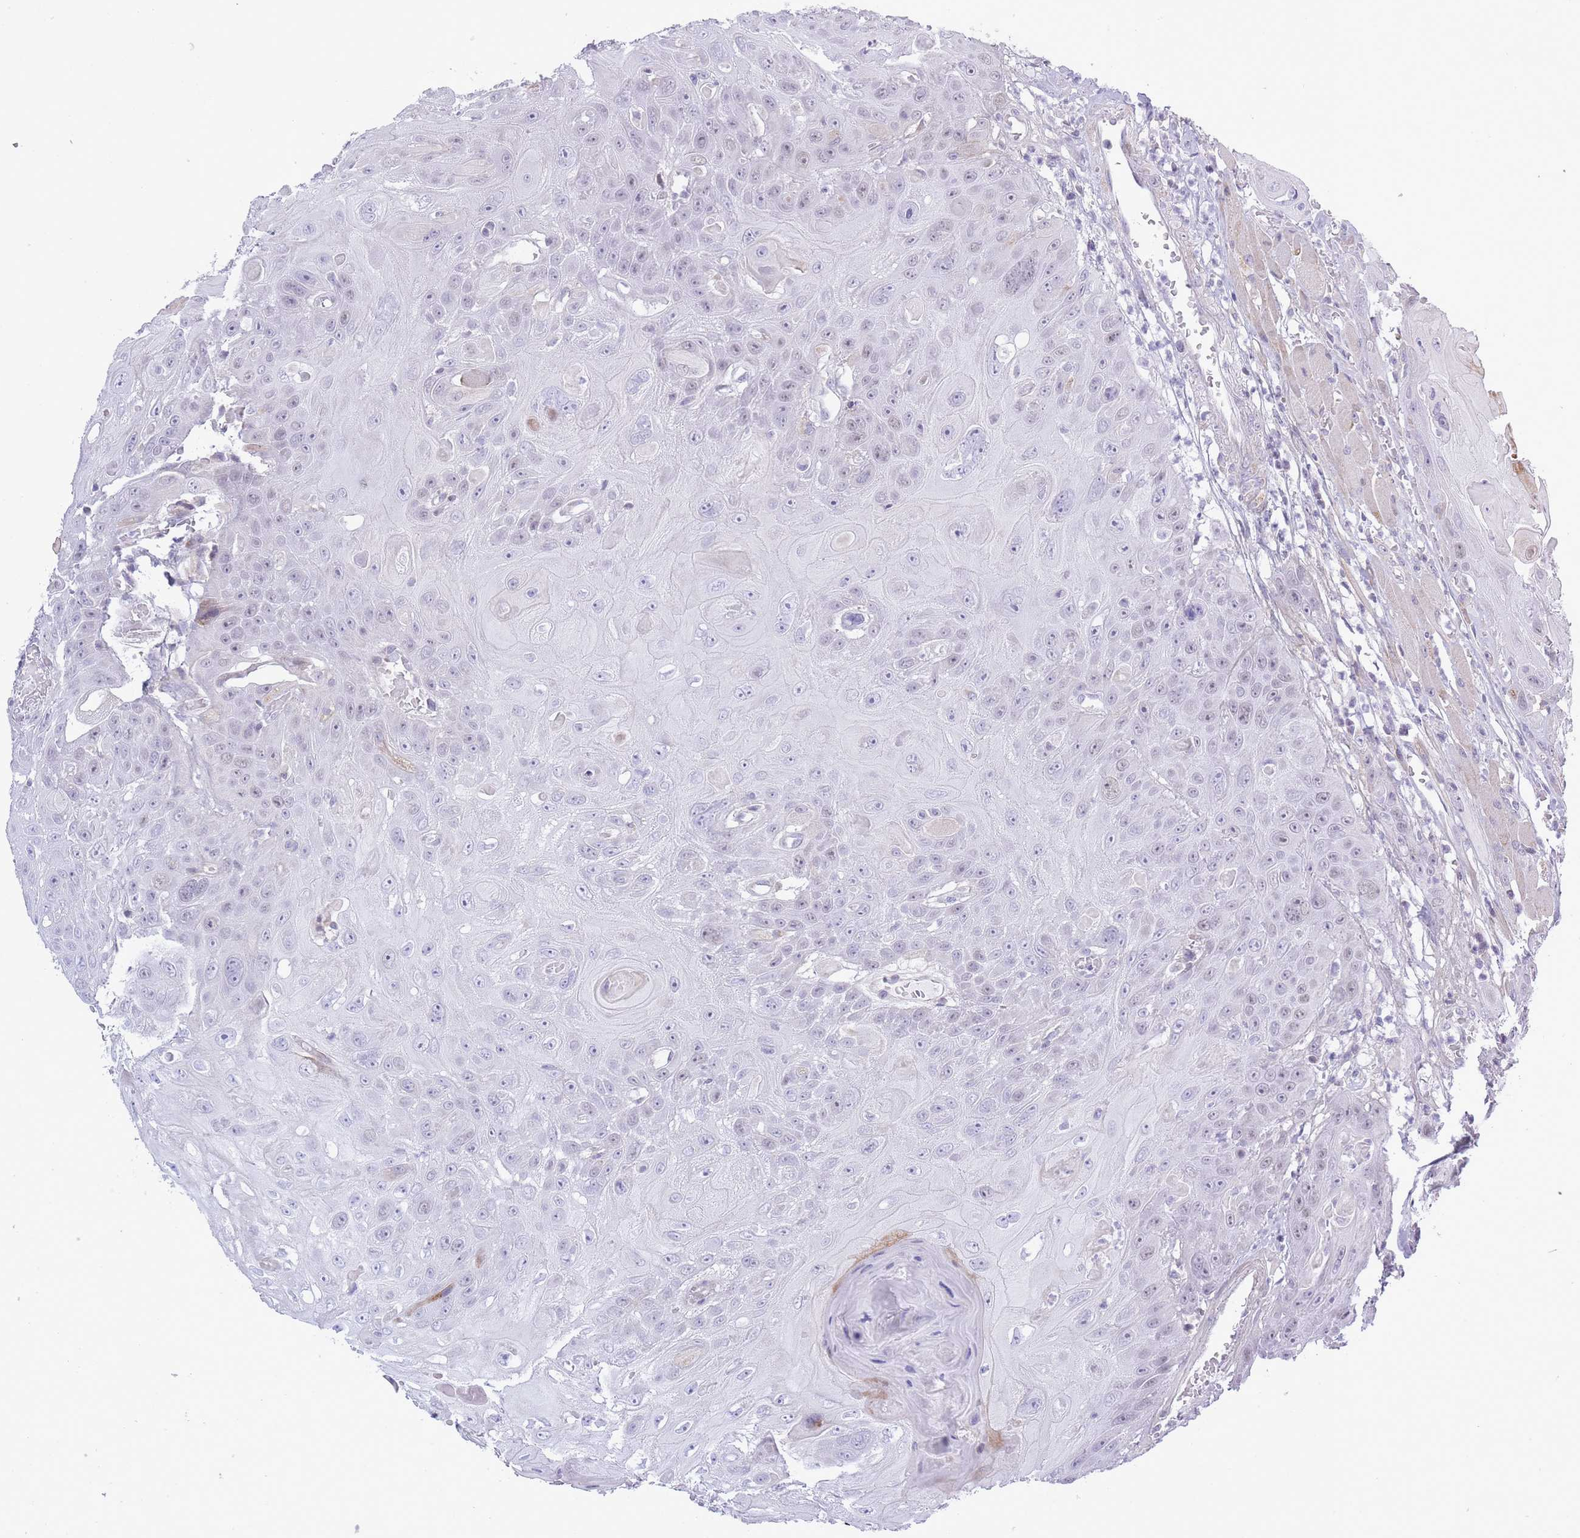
{"staining": {"intensity": "weak", "quantity": "<25%", "location": "nuclear"}, "tissue": "head and neck cancer", "cell_type": "Tumor cells", "image_type": "cancer", "snomed": [{"axis": "morphology", "description": "Squamous cell carcinoma, NOS"}, {"axis": "topography", "description": "Head-Neck"}], "caption": "High power microscopy photomicrograph of an IHC photomicrograph of head and neck cancer, revealing no significant positivity in tumor cells.", "gene": "ZBTB24", "patient": {"sex": "female", "age": 59}}